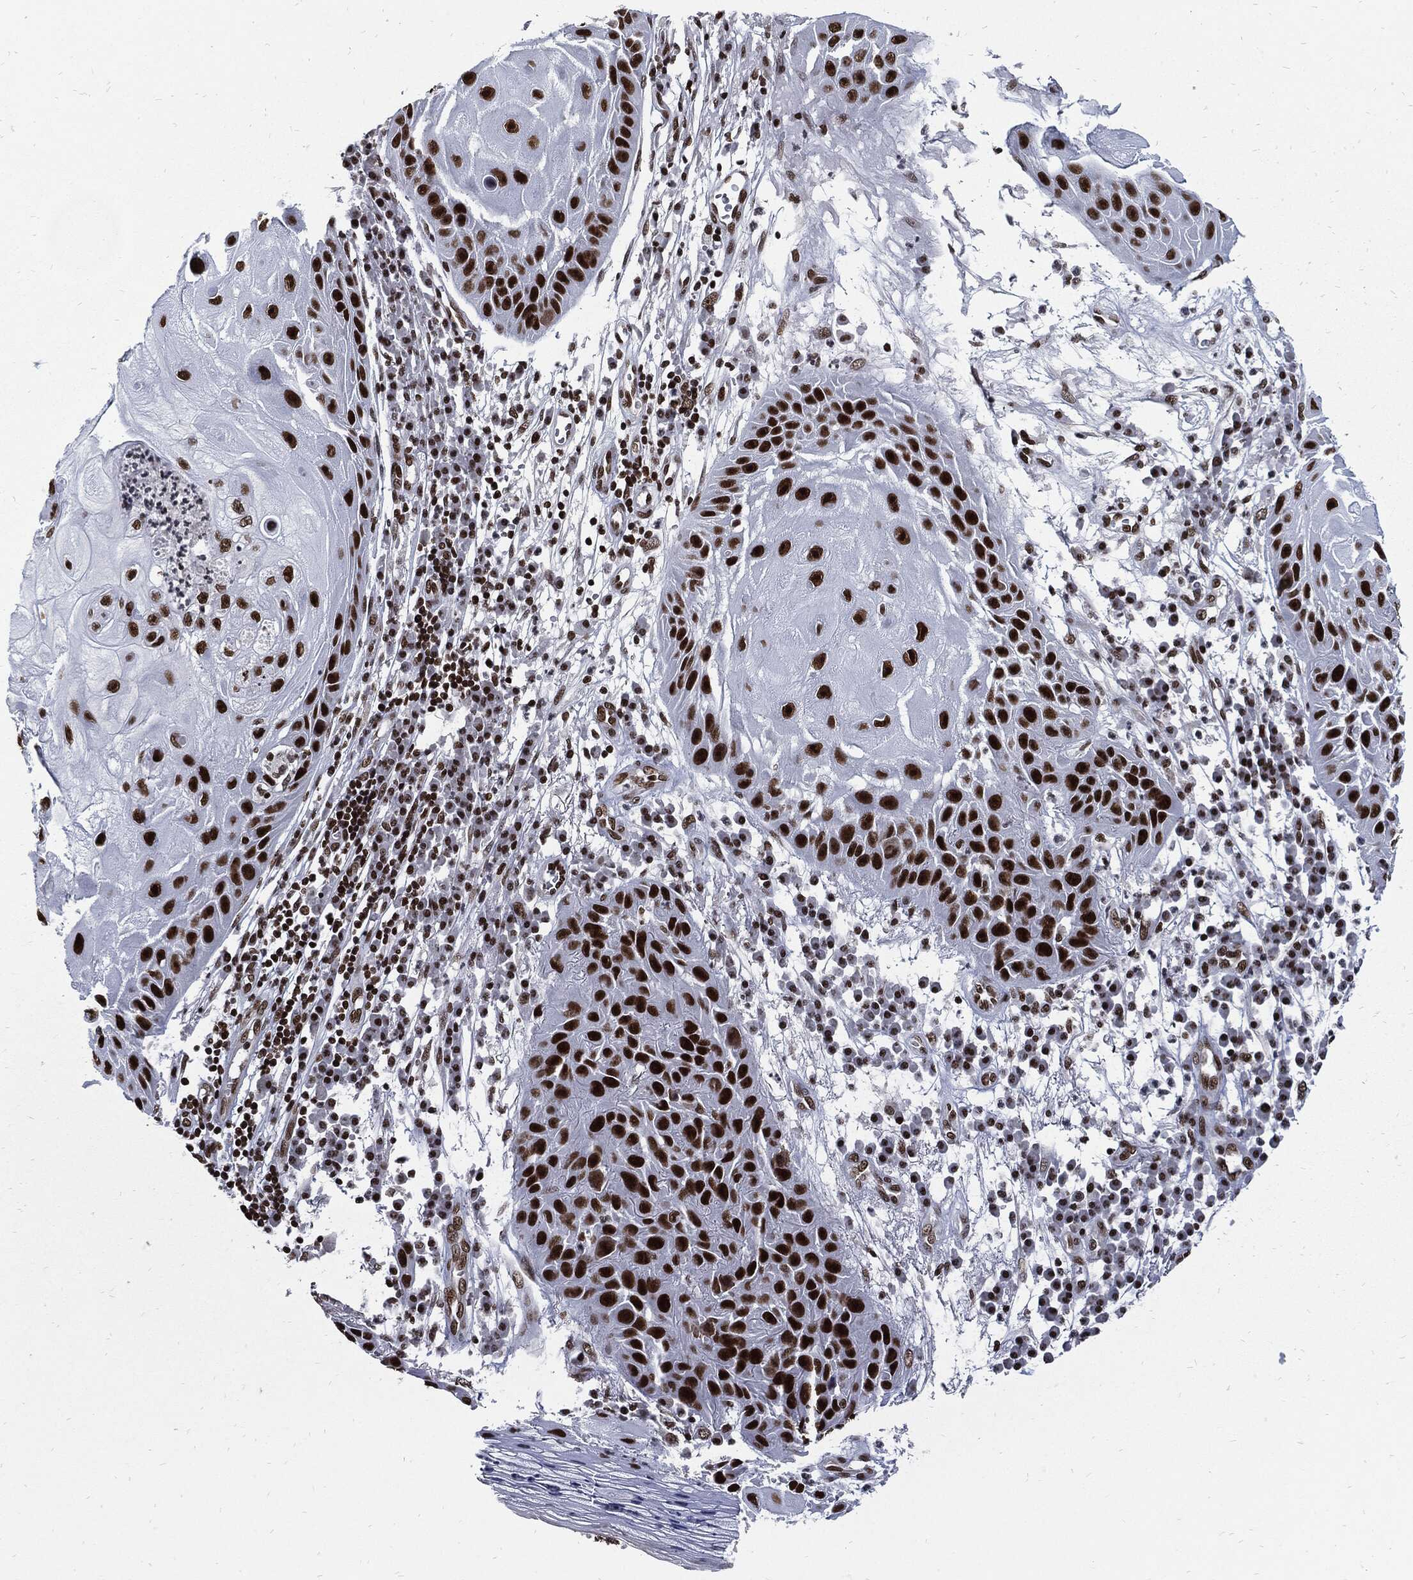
{"staining": {"intensity": "strong", "quantity": ">75%", "location": "nuclear"}, "tissue": "skin cancer", "cell_type": "Tumor cells", "image_type": "cancer", "snomed": [{"axis": "morphology", "description": "Normal tissue, NOS"}, {"axis": "morphology", "description": "Squamous cell carcinoma, NOS"}, {"axis": "topography", "description": "Skin"}], "caption": "Brown immunohistochemical staining in human skin squamous cell carcinoma displays strong nuclear positivity in approximately >75% of tumor cells. Ihc stains the protein of interest in brown and the nuclei are stained blue.", "gene": "TERF2", "patient": {"sex": "male", "age": 79}}